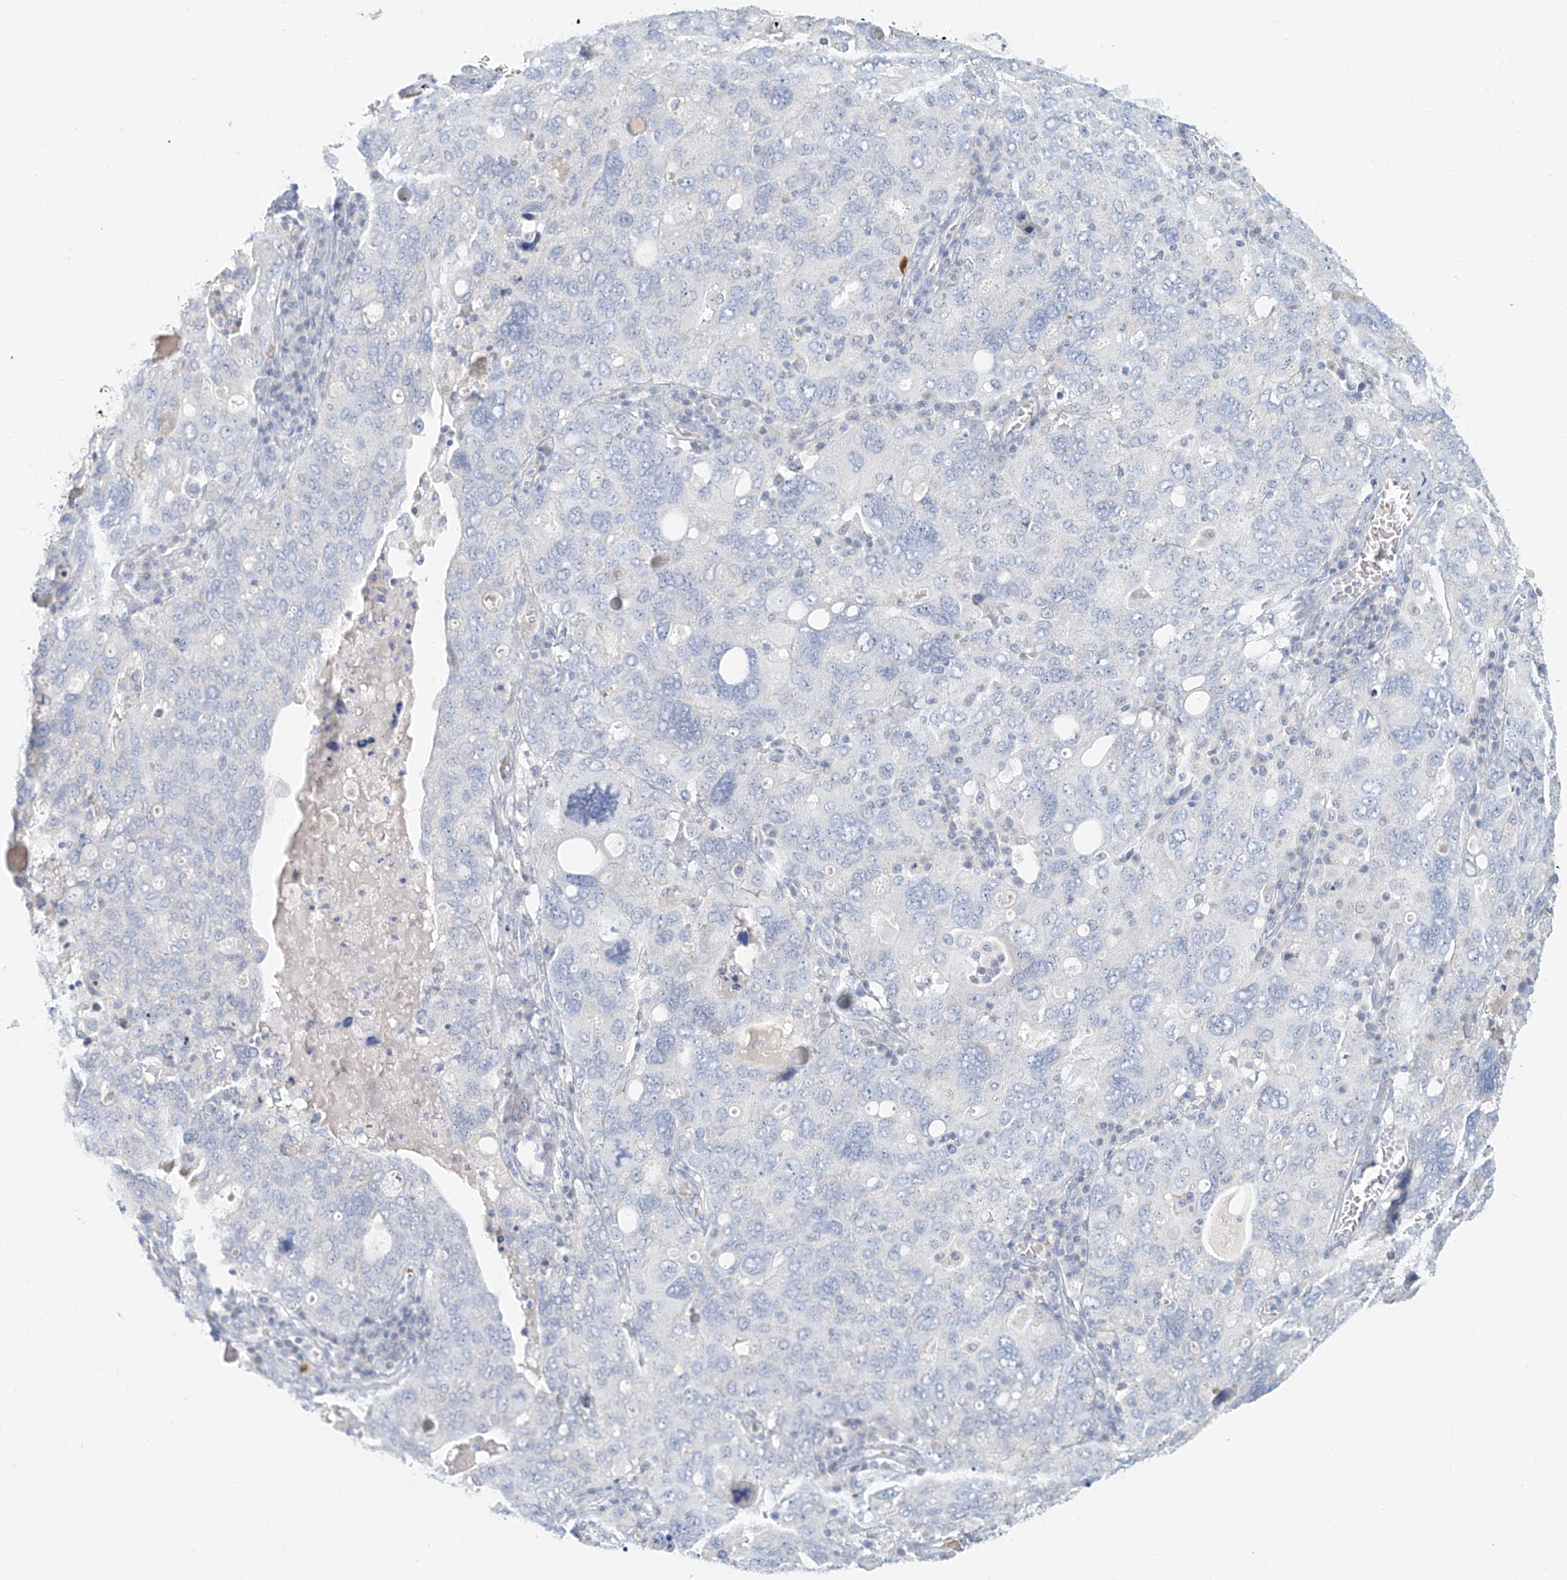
{"staining": {"intensity": "negative", "quantity": "none", "location": "none"}, "tissue": "ovarian cancer", "cell_type": "Tumor cells", "image_type": "cancer", "snomed": [{"axis": "morphology", "description": "Carcinoma, endometroid"}, {"axis": "topography", "description": "Ovary"}], "caption": "Protein analysis of ovarian cancer shows no significant expression in tumor cells.", "gene": "PGC", "patient": {"sex": "female", "age": 62}}